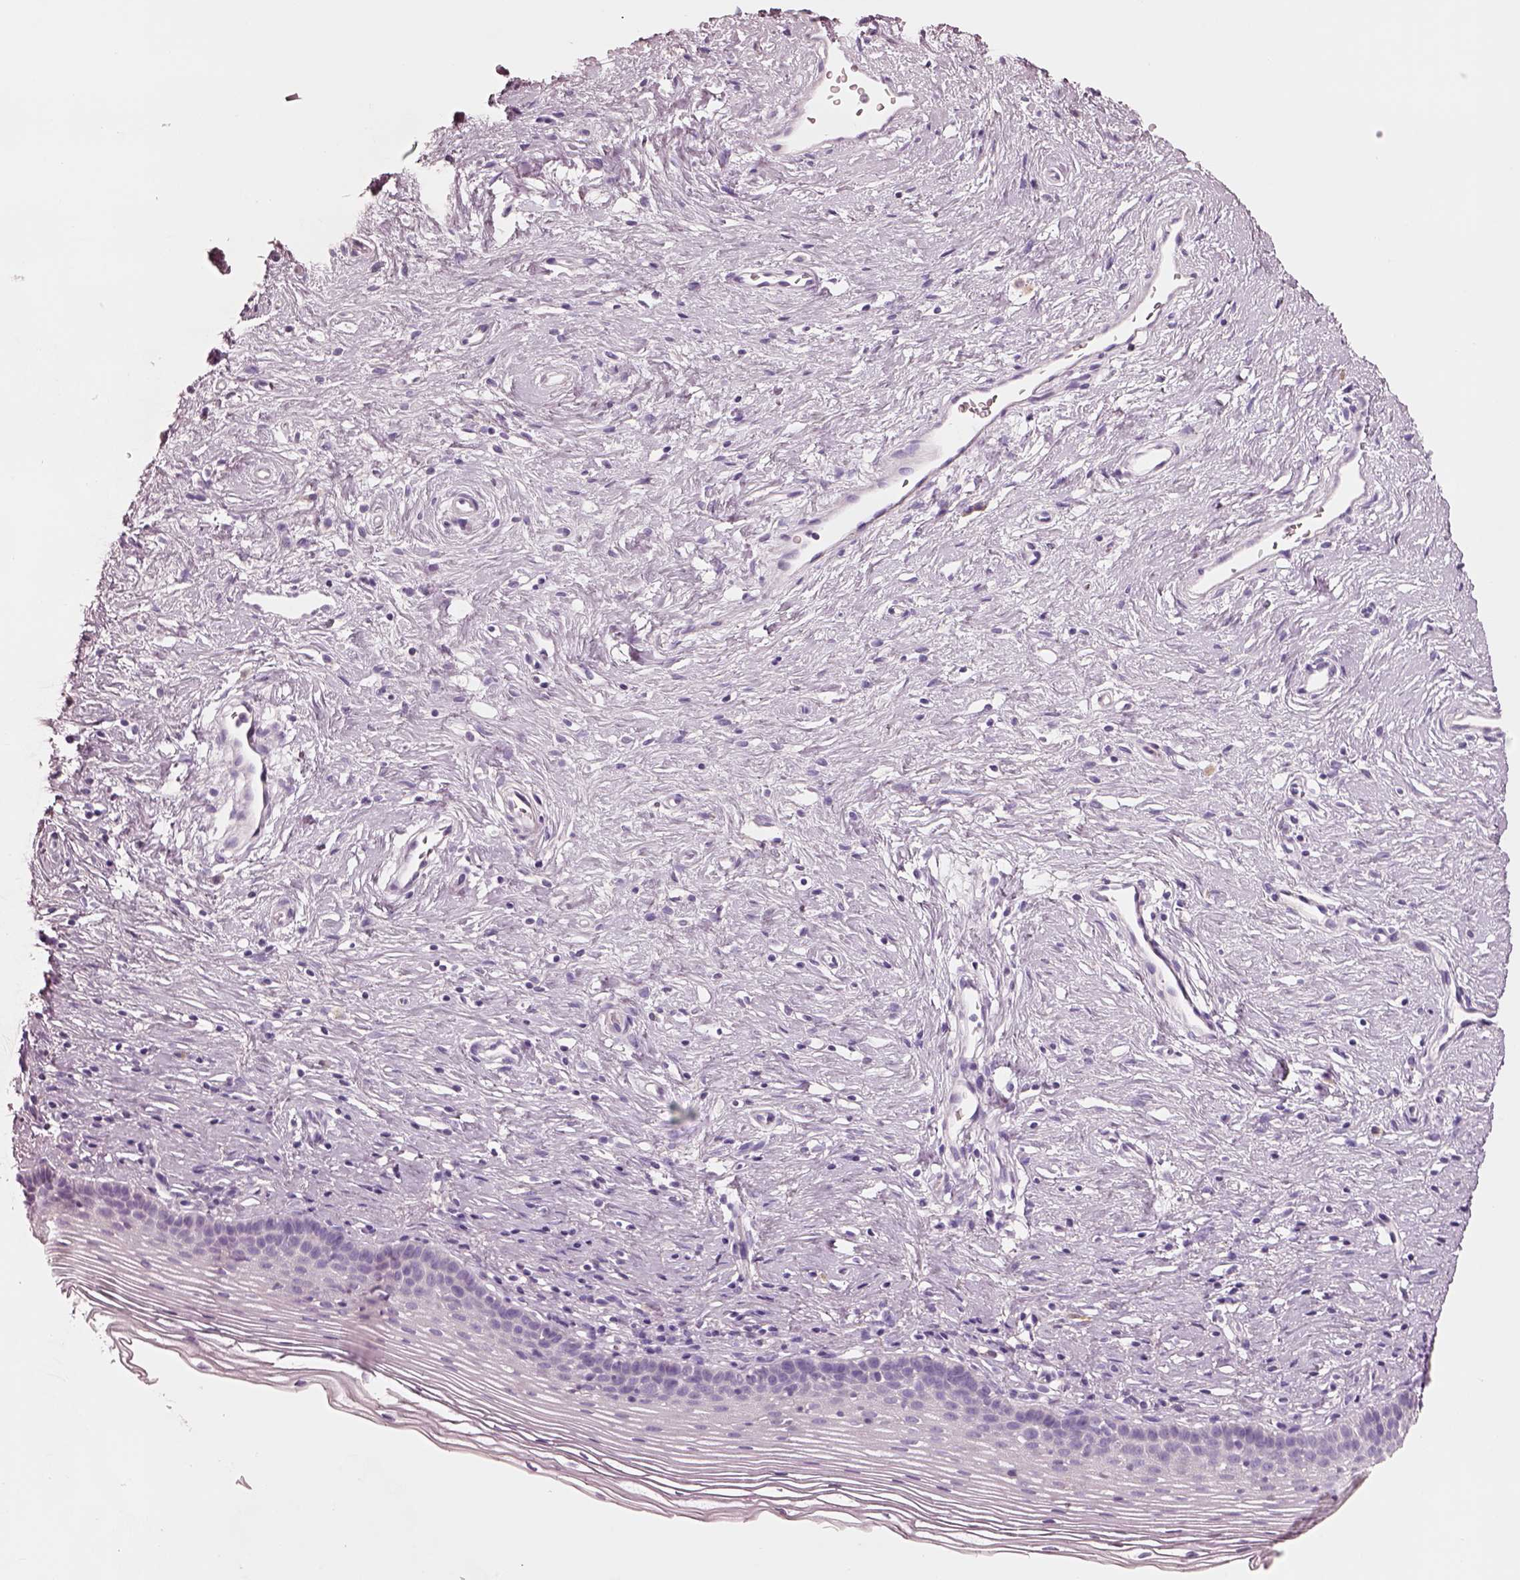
{"staining": {"intensity": "negative", "quantity": "none", "location": "none"}, "tissue": "cervix", "cell_type": "Glandular cells", "image_type": "normal", "snomed": [{"axis": "morphology", "description": "Normal tissue, NOS"}, {"axis": "topography", "description": "Cervix"}], "caption": "This is an IHC image of unremarkable human cervix. There is no positivity in glandular cells.", "gene": "PNOC", "patient": {"sex": "female", "age": 39}}